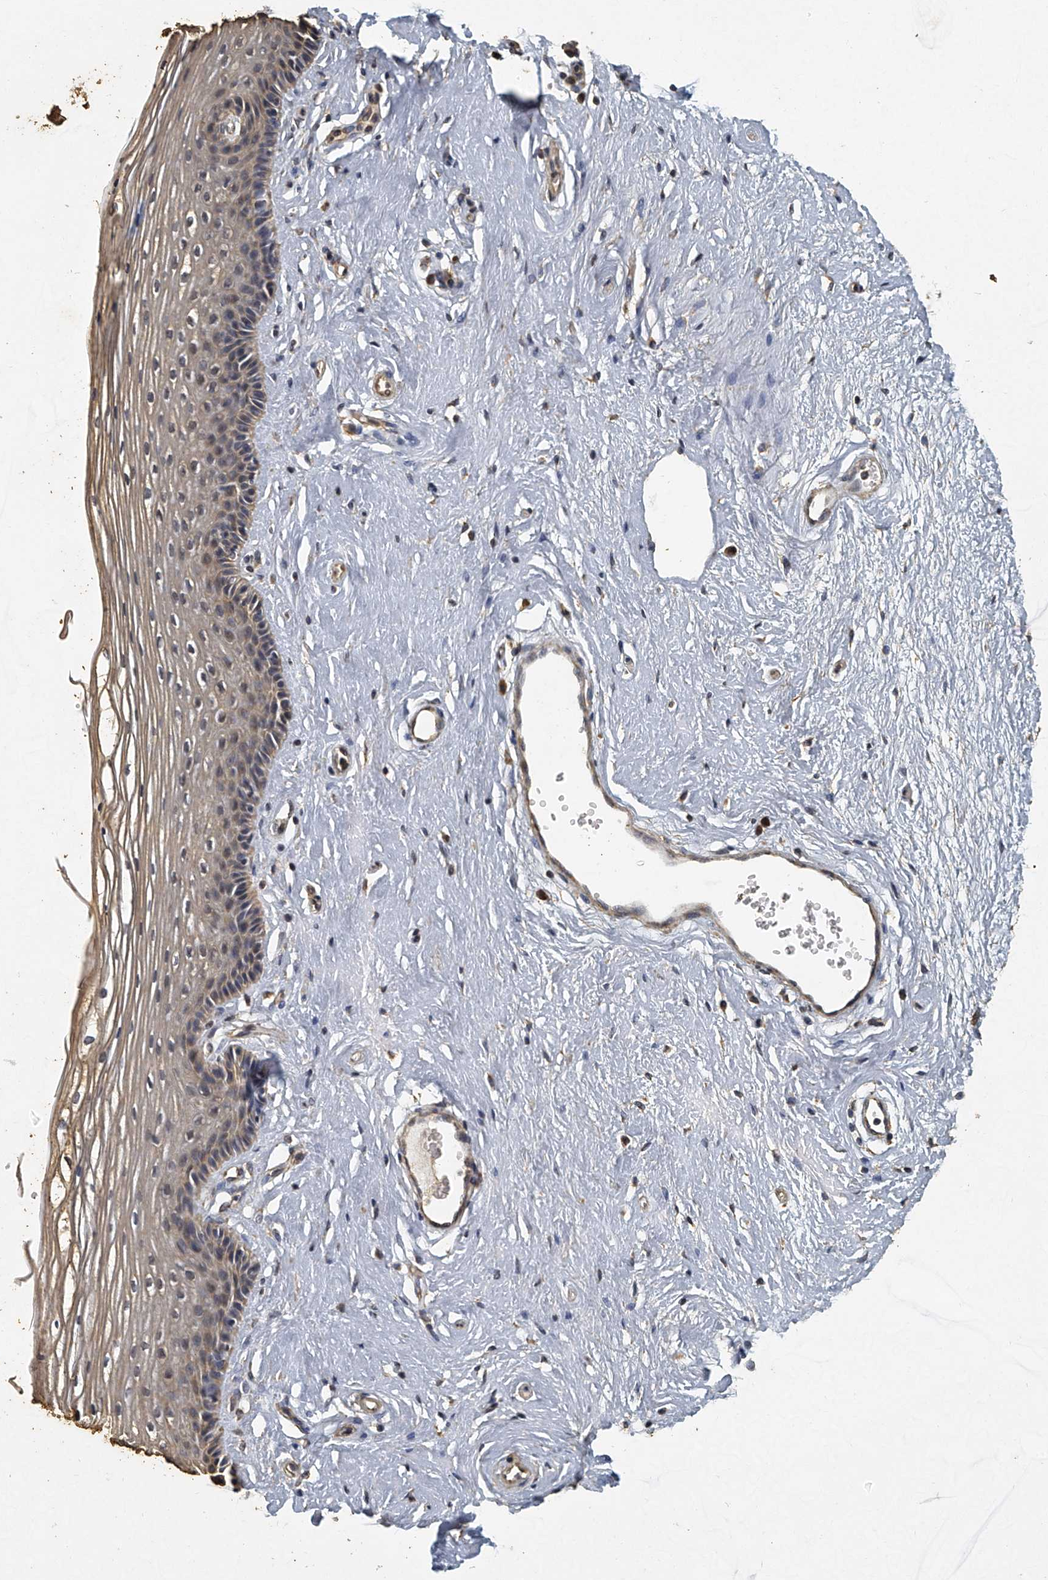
{"staining": {"intensity": "weak", "quantity": "25%-75%", "location": "cytoplasmic/membranous"}, "tissue": "vagina", "cell_type": "Squamous epithelial cells", "image_type": "normal", "snomed": [{"axis": "morphology", "description": "Normal tissue, NOS"}, {"axis": "topography", "description": "Vagina"}], "caption": "Weak cytoplasmic/membranous protein staining is seen in approximately 25%-75% of squamous epithelial cells in vagina. (DAB (3,3'-diaminobenzidine) = brown stain, brightfield microscopy at high magnification).", "gene": "MRPL28", "patient": {"sex": "female", "age": 46}}